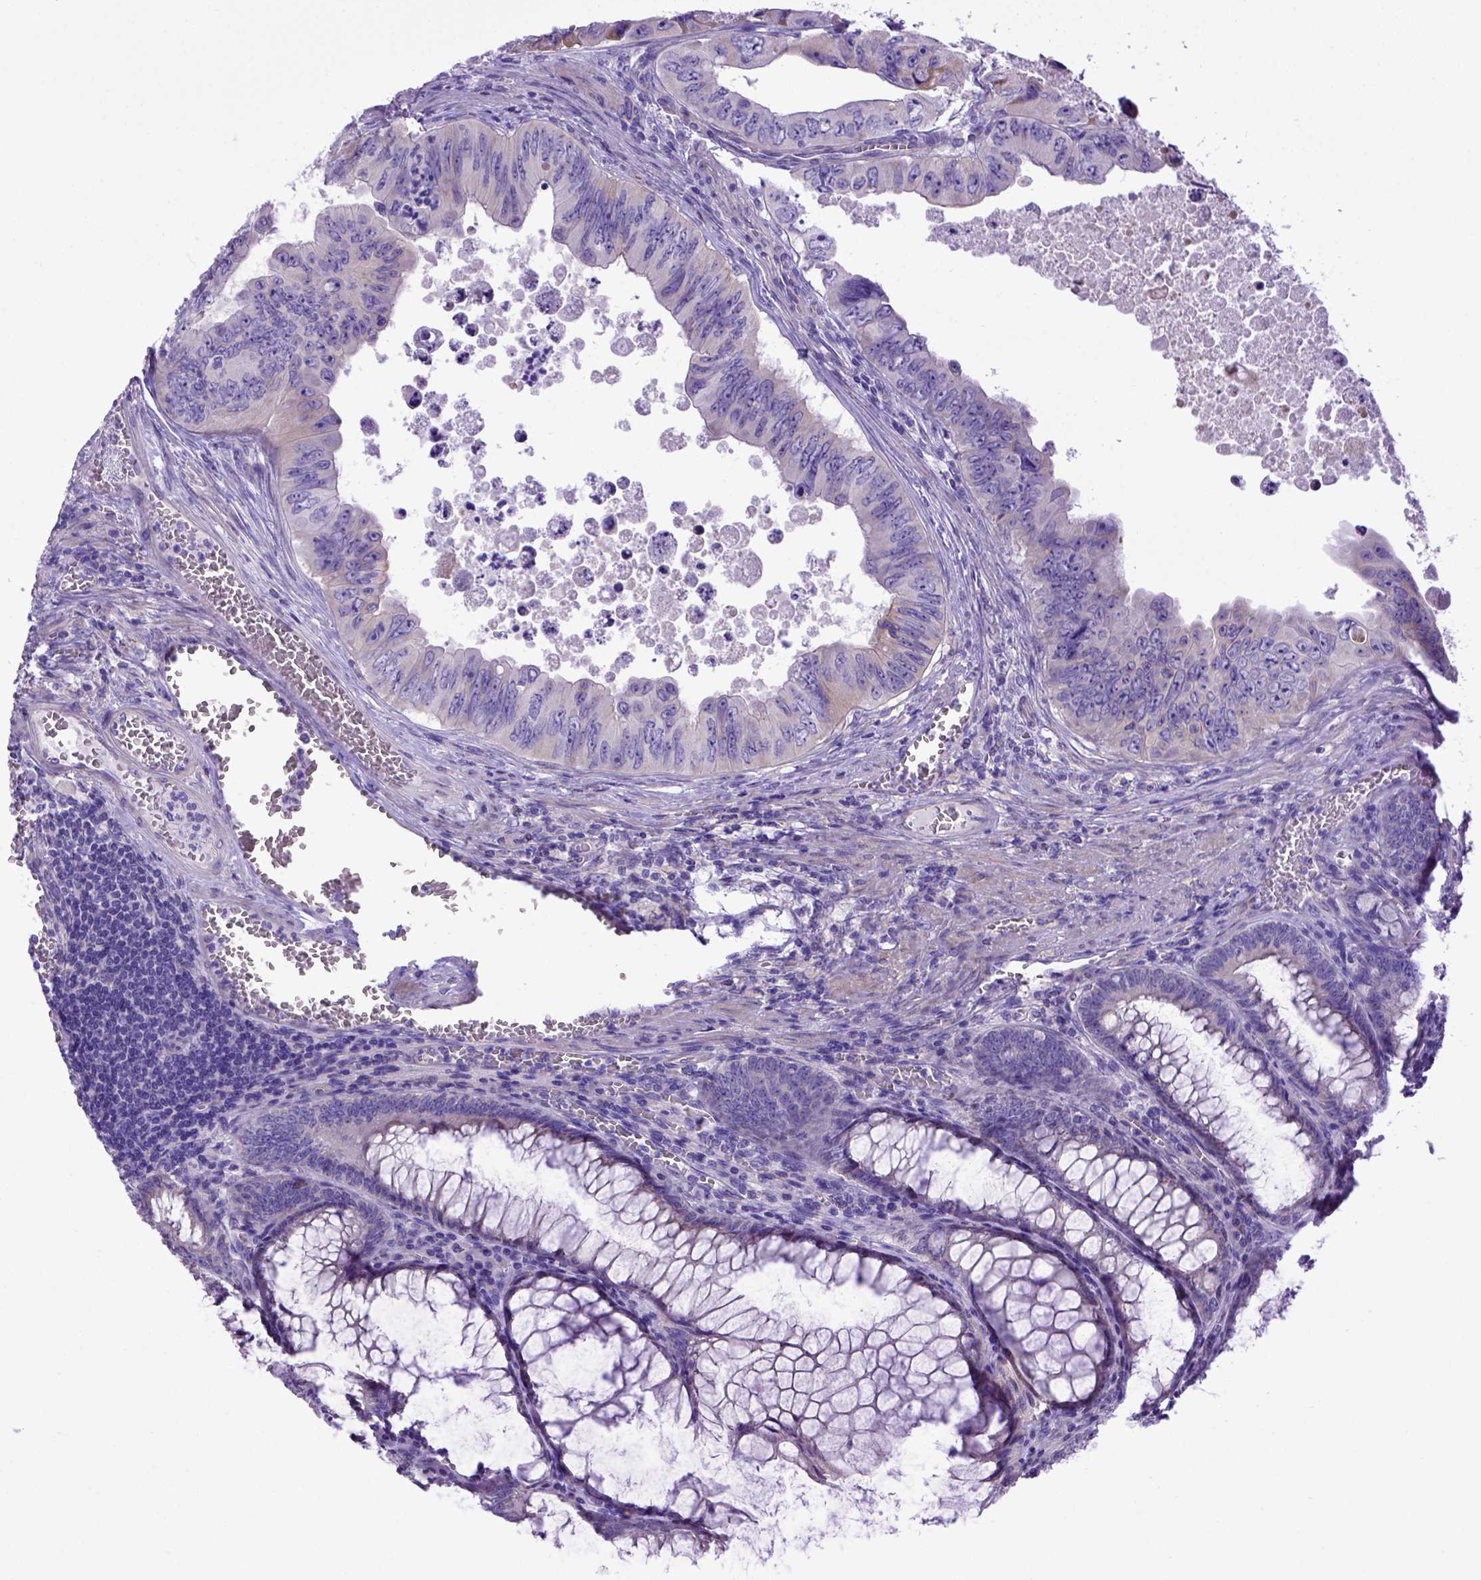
{"staining": {"intensity": "negative", "quantity": "none", "location": "none"}, "tissue": "colorectal cancer", "cell_type": "Tumor cells", "image_type": "cancer", "snomed": [{"axis": "morphology", "description": "Adenocarcinoma, NOS"}, {"axis": "topography", "description": "Colon"}], "caption": "Immunohistochemistry (IHC) of human colorectal adenocarcinoma displays no positivity in tumor cells.", "gene": "ADAM12", "patient": {"sex": "female", "age": 84}}